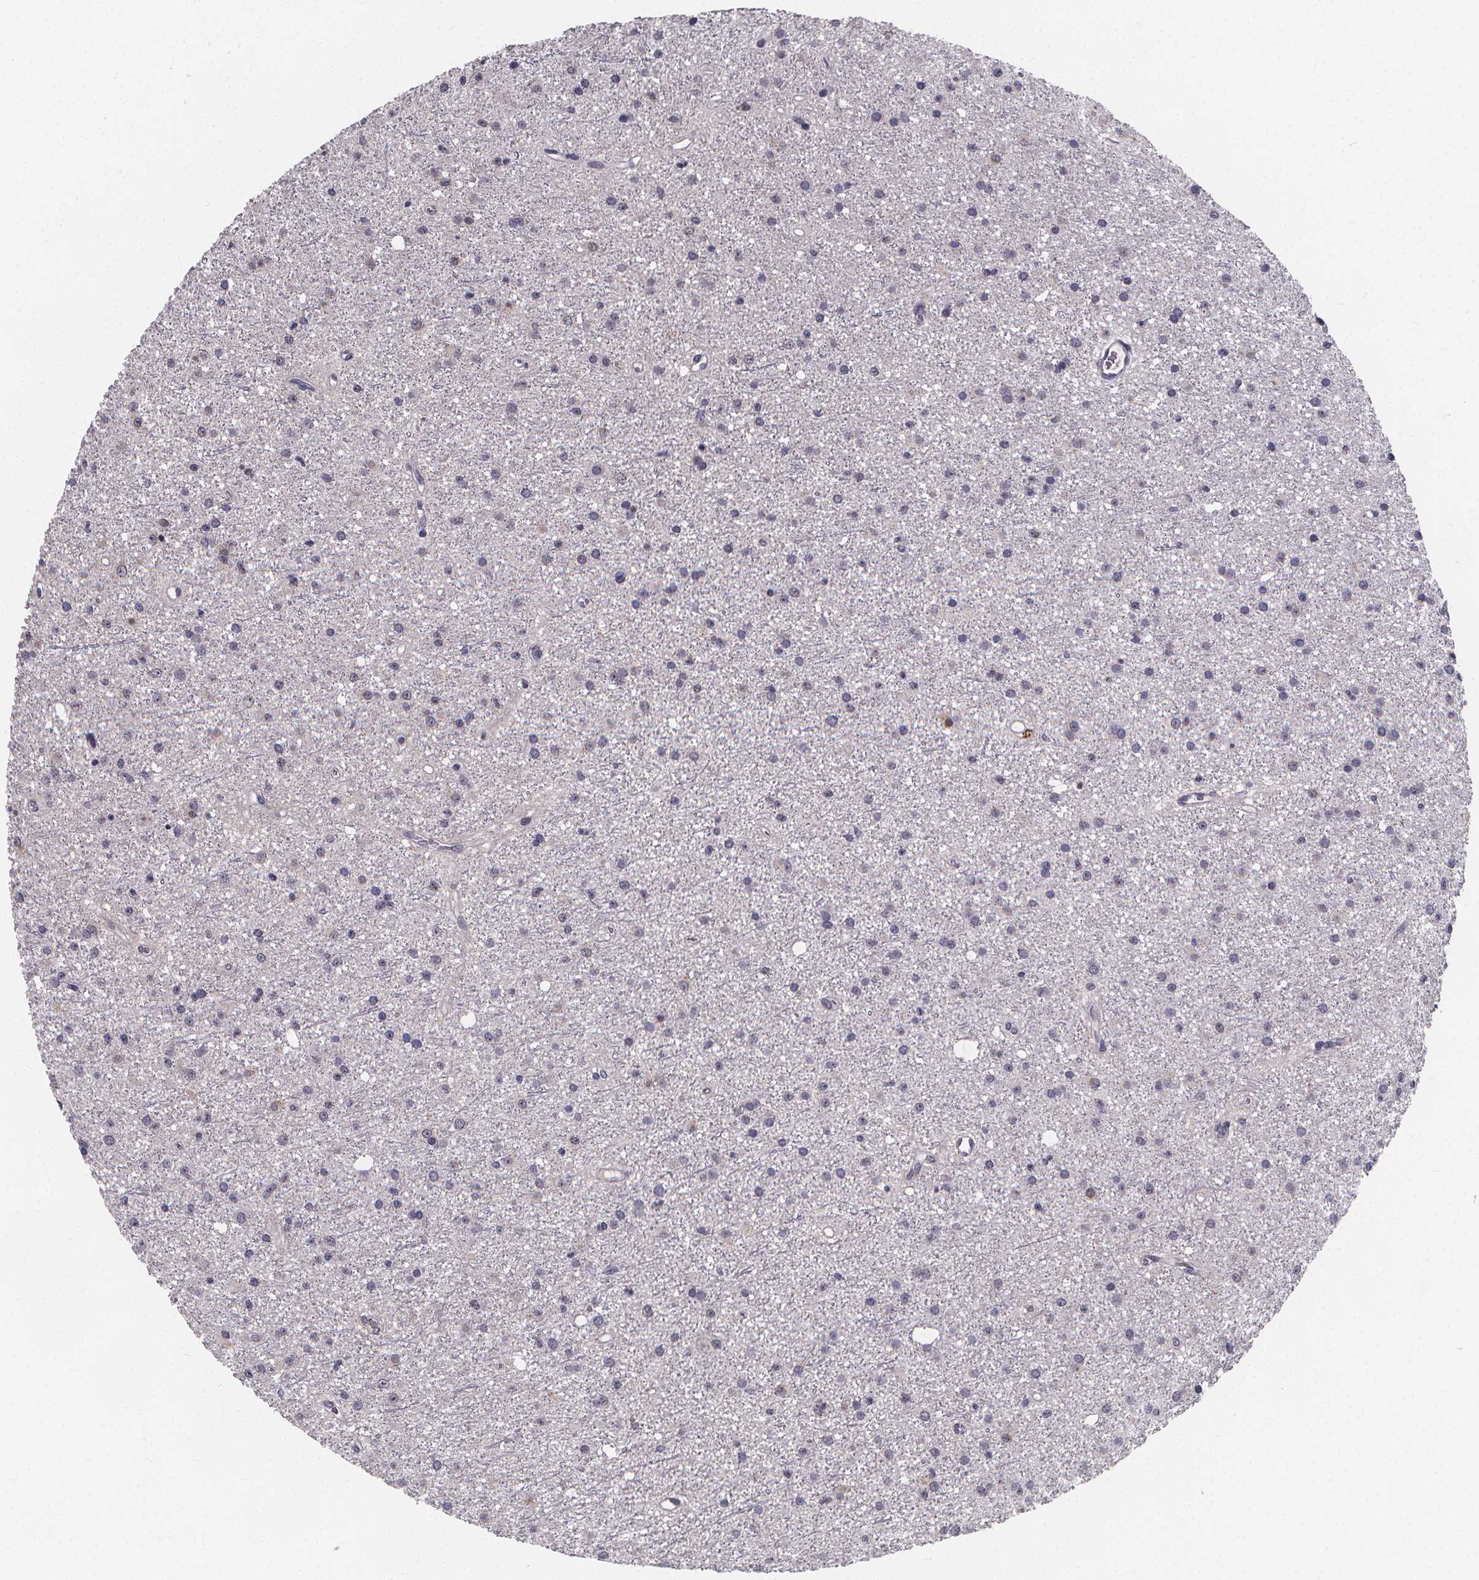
{"staining": {"intensity": "negative", "quantity": "none", "location": "none"}, "tissue": "glioma", "cell_type": "Tumor cells", "image_type": "cancer", "snomed": [{"axis": "morphology", "description": "Glioma, malignant, Low grade"}, {"axis": "topography", "description": "Brain"}], "caption": "Image shows no significant protein expression in tumor cells of malignant glioma (low-grade).", "gene": "AGT", "patient": {"sex": "male", "age": 27}}